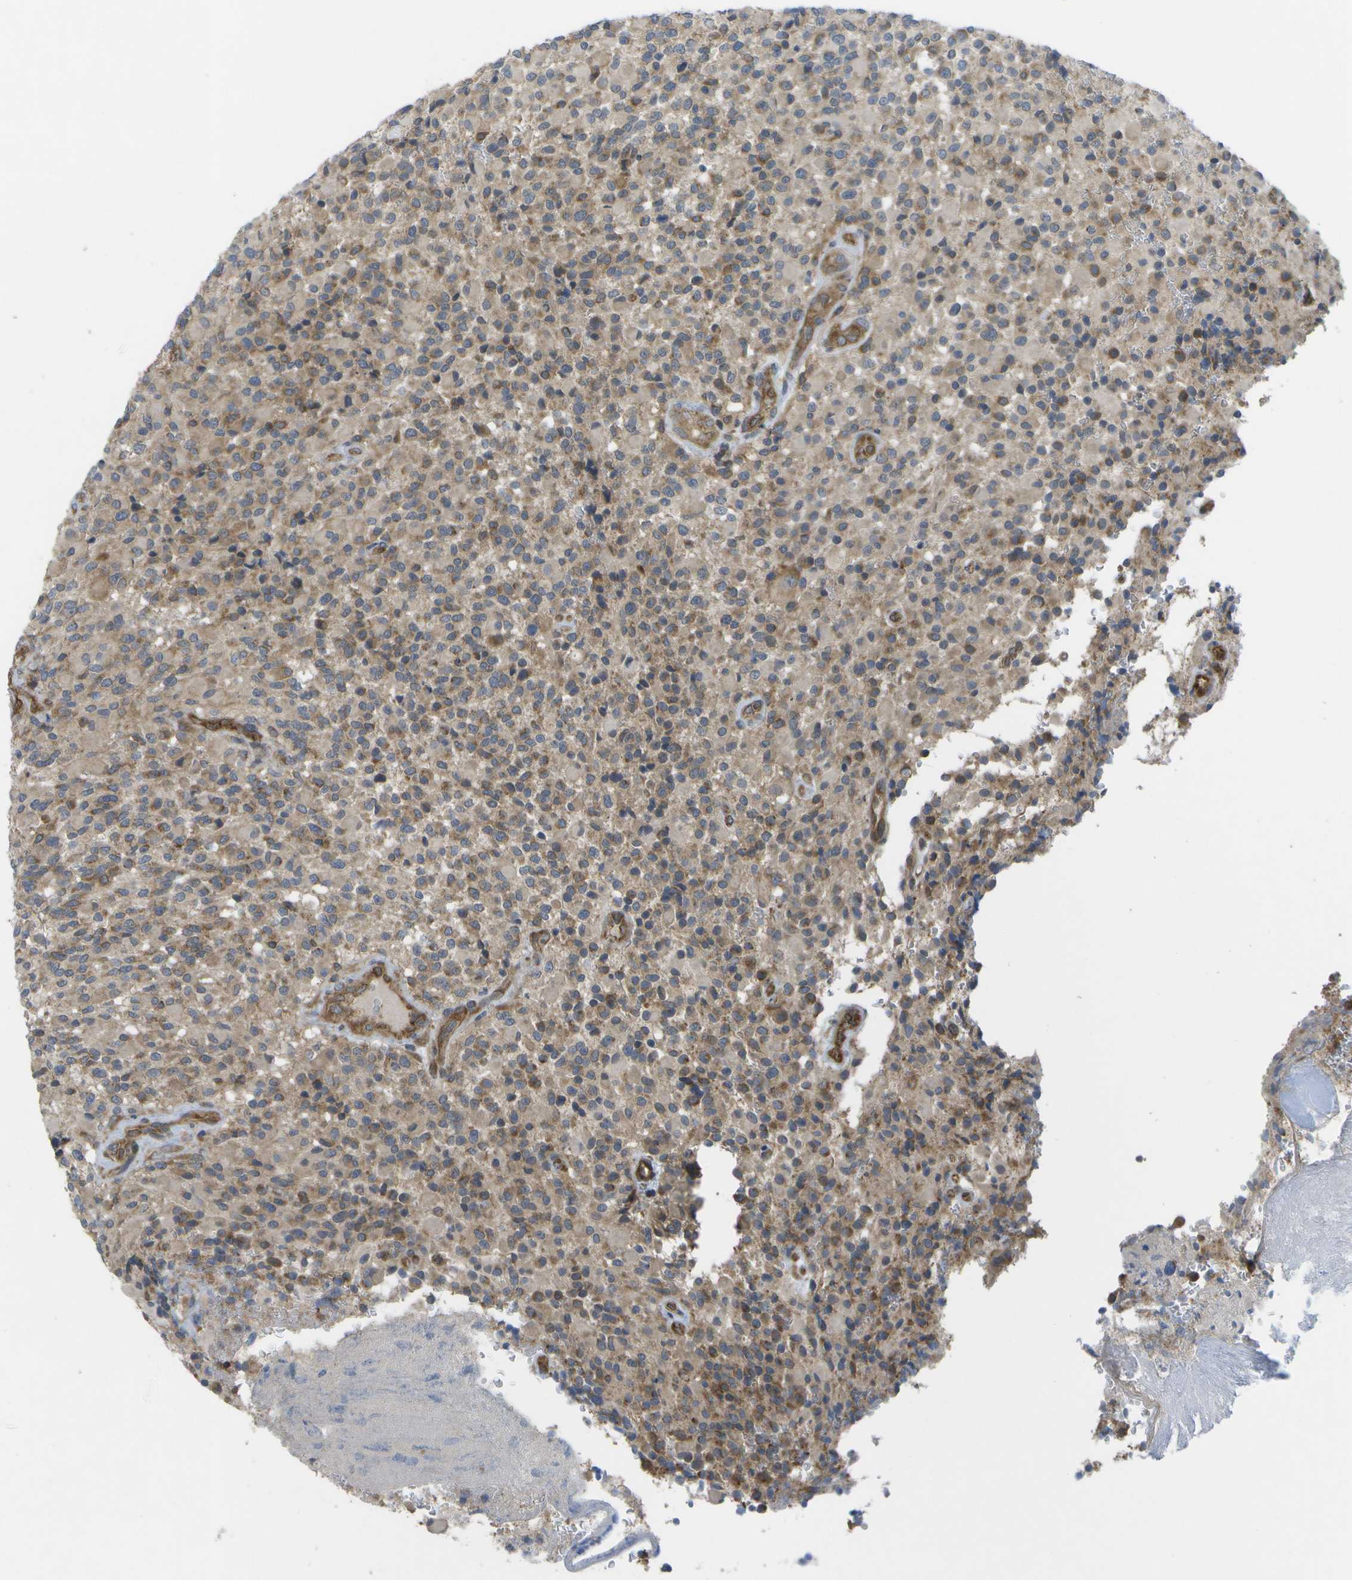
{"staining": {"intensity": "moderate", "quantity": ">75%", "location": "cytoplasmic/membranous"}, "tissue": "glioma", "cell_type": "Tumor cells", "image_type": "cancer", "snomed": [{"axis": "morphology", "description": "Glioma, malignant, High grade"}, {"axis": "topography", "description": "Brain"}], "caption": "Immunohistochemical staining of glioma shows medium levels of moderate cytoplasmic/membranous staining in about >75% of tumor cells.", "gene": "DPM3", "patient": {"sex": "male", "age": 71}}